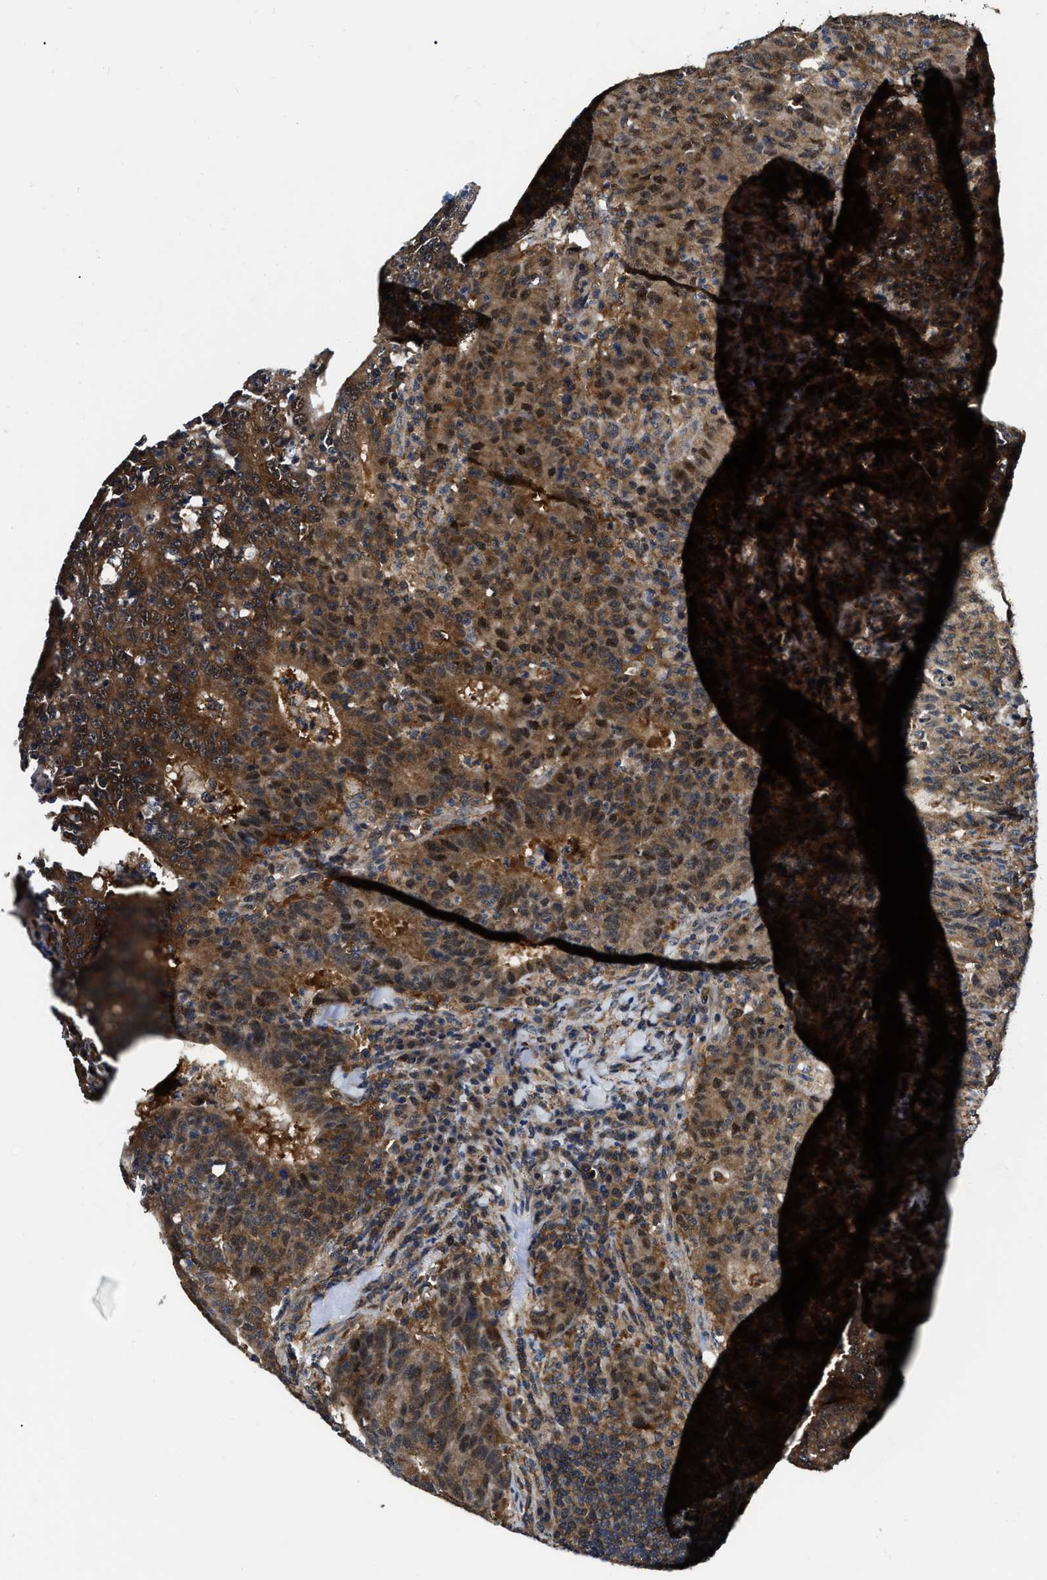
{"staining": {"intensity": "strong", "quantity": ">75%", "location": "cytoplasmic/membranous"}, "tissue": "colorectal cancer", "cell_type": "Tumor cells", "image_type": "cancer", "snomed": [{"axis": "morphology", "description": "Adenocarcinoma, NOS"}, {"axis": "topography", "description": "Colon"}], "caption": "This photomicrograph displays immunohistochemistry staining of colorectal cancer, with high strong cytoplasmic/membranous positivity in about >75% of tumor cells.", "gene": "GET4", "patient": {"sex": "female", "age": 75}}